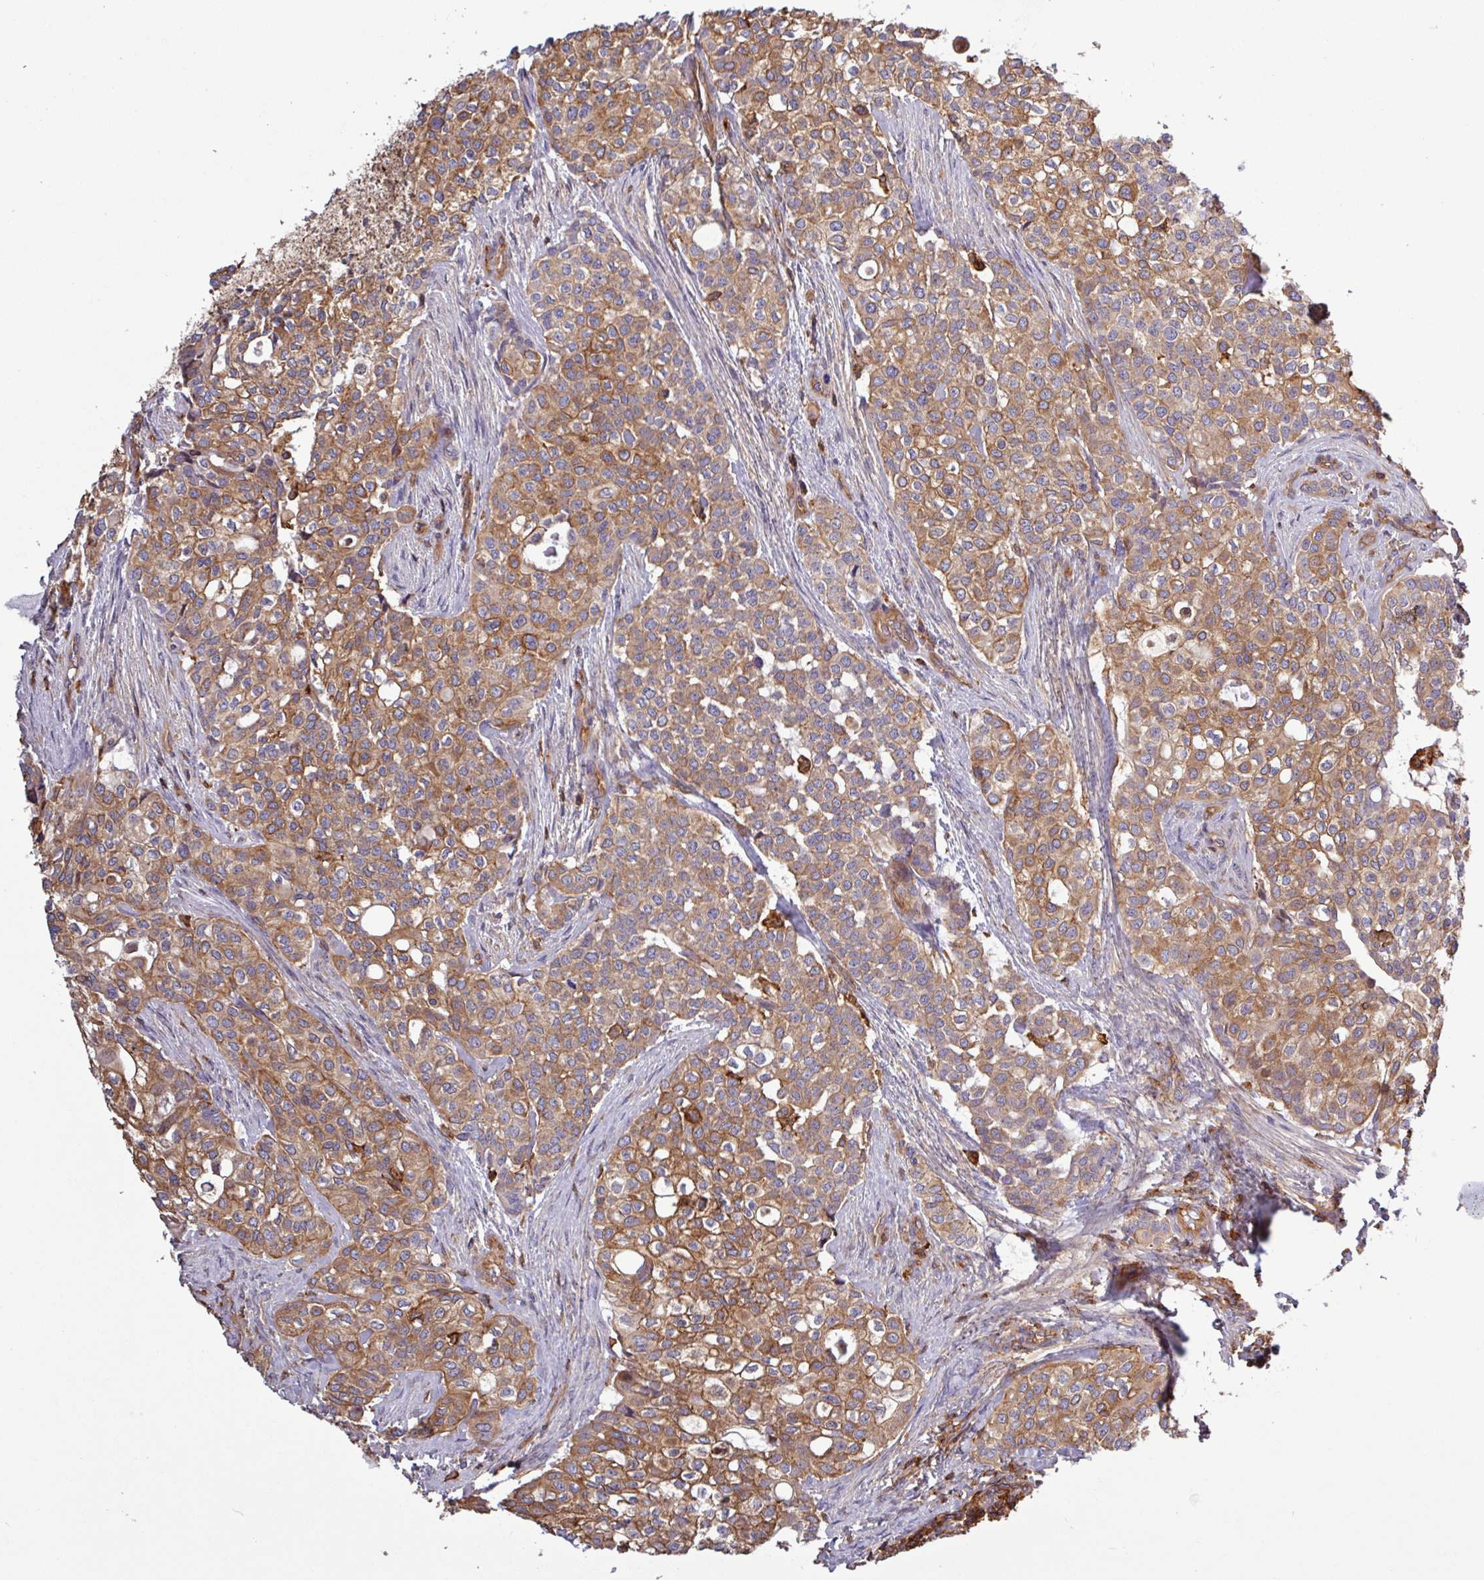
{"staining": {"intensity": "moderate", "quantity": ">75%", "location": "cytoplasmic/membranous"}, "tissue": "head and neck cancer", "cell_type": "Tumor cells", "image_type": "cancer", "snomed": [{"axis": "morphology", "description": "Adenocarcinoma, NOS"}, {"axis": "topography", "description": "Head-Neck"}], "caption": "Human adenocarcinoma (head and neck) stained for a protein (brown) demonstrates moderate cytoplasmic/membranous positive positivity in about >75% of tumor cells.", "gene": "ACTR3", "patient": {"sex": "male", "age": 81}}